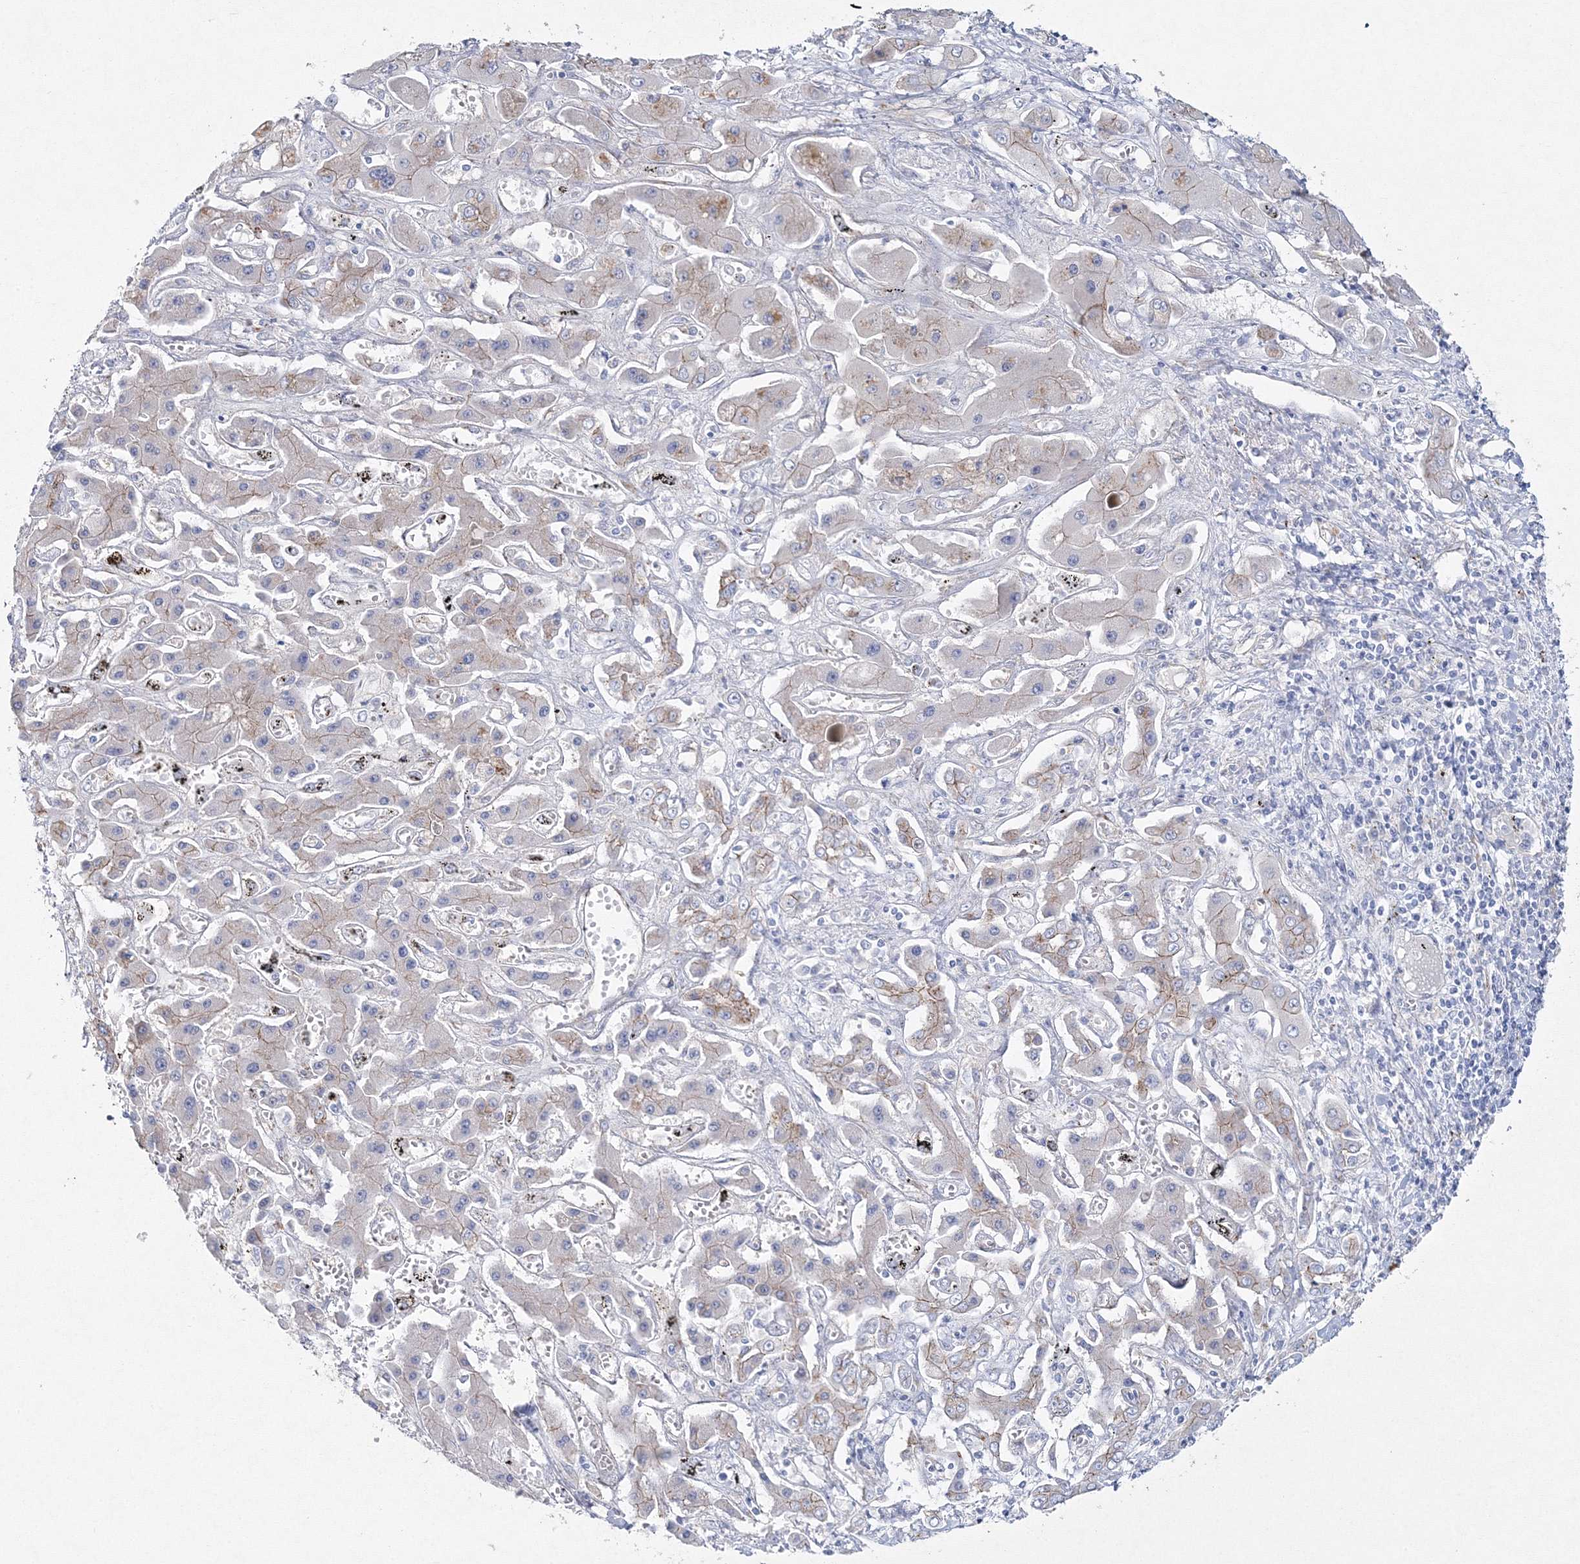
{"staining": {"intensity": "moderate", "quantity": "<25%", "location": "cytoplasmic/membranous"}, "tissue": "liver cancer", "cell_type": "Tumor cells", "image_type": "cancer", "snomed": [{"axis": "morphology", "description": "Cholangiocarcinoma"}, {"axis": "topography", "description": "Liver"}], "caption": "About <25% of tumor cells in human liver cancer (cholangiocarcinoma) demonstrate moderate cytoplasmic/membranous protein positivity as visualized by brown immunohistochemical staining.", "gene": "NAA40", "patient": {"sex": "male", "age": 67}}